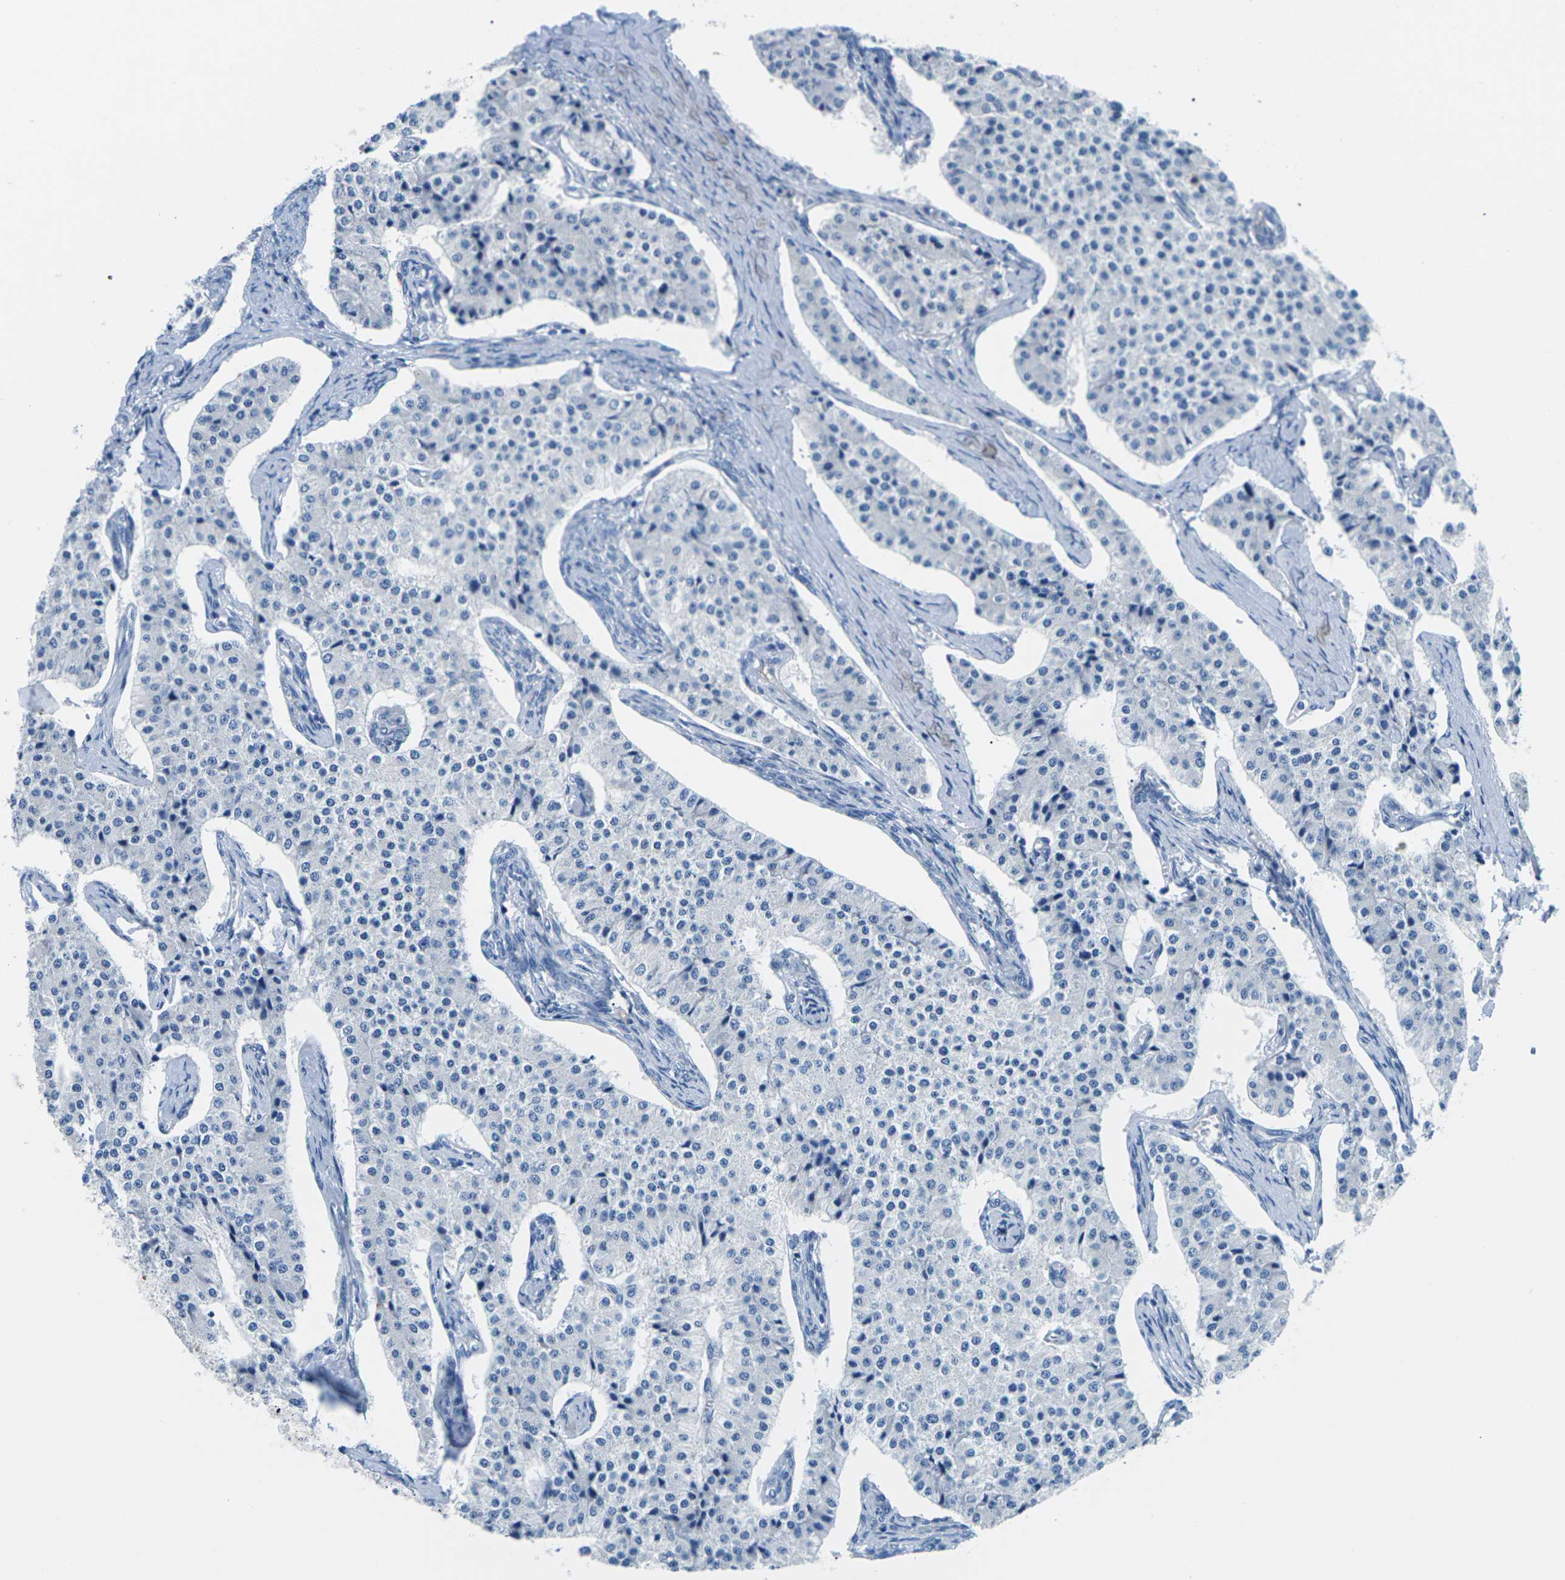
{"staining": {"intensity": "negative", "quantity": "none", "location": "none"}, "tissue": "carcinoid", "cell_type": "Tumor cells", "image_type": "cancer", "snomed": [{"axis": "morphology", "description": "Carcinoid, malignant, NOS"}, {"axis": "topography", "description": "Colon"}], "caption": "Immunohistochemistry of carcinoid demonstrates no expression in tumor cells.", "gene": "SYNGR2", "patient": {"sex": "female", "age": 52}}